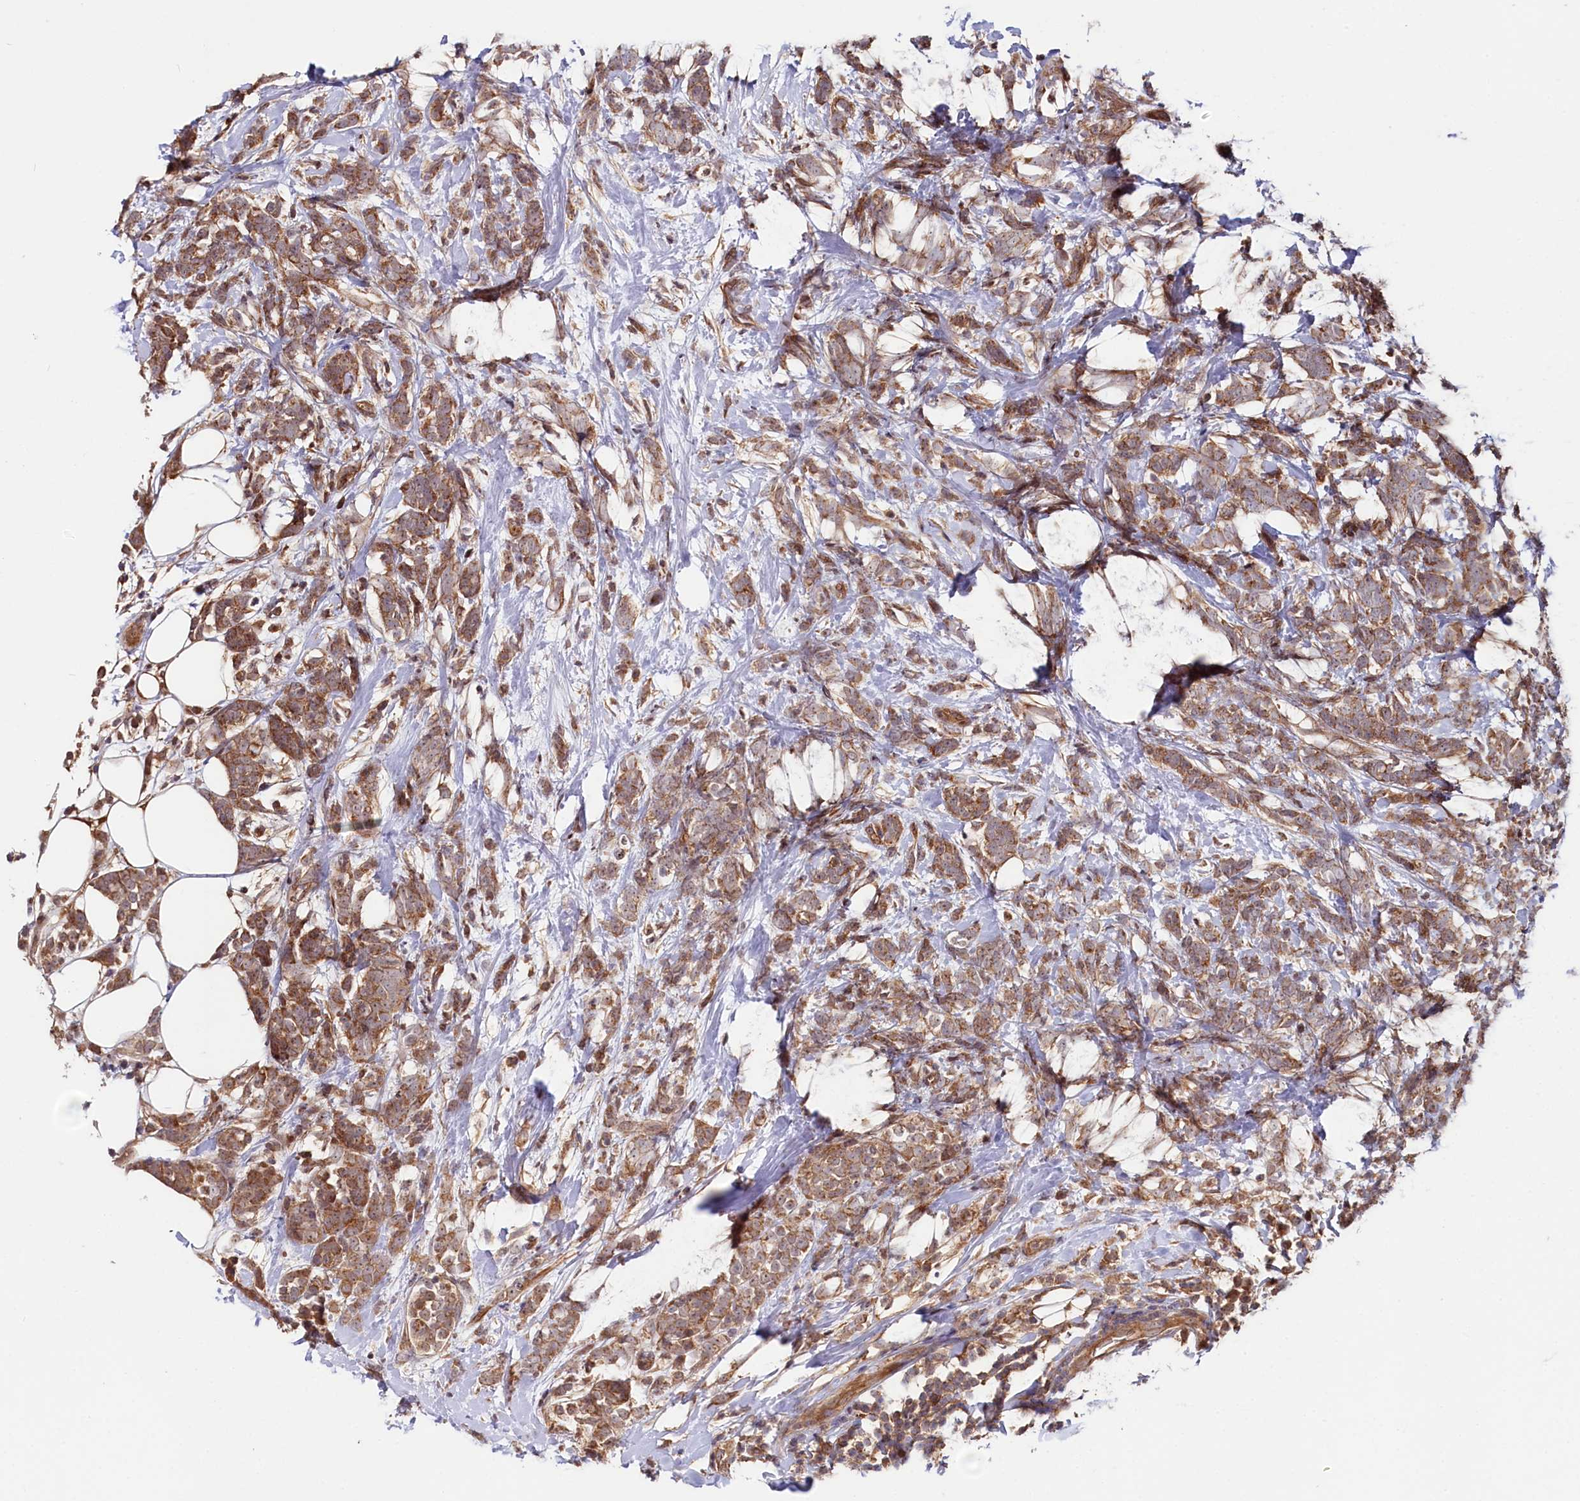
{"staining": {"intensity": "moderate", "quantity": ">75%", "location": "cytoplasmic/membranous"}, "tissue": "breast cancer", "cell_type": "Tumor cells", "image_type": "cancer", "snomed": [{"axis": "morphology", "description": "Lobular carcinoma"}, {"axis": "topography", "description": "Breast"}], "caption": "DAB (3,3'-diaminobenzidine) immunohistochemical staining of human breast cancer (lobular carcinoma) demonstrates moderate cytoplasmic/membranous protein staining in approximately >75% of tumor cells.", "gene": "NEDD1", "patient": {"sex": "female", "age": 58}}